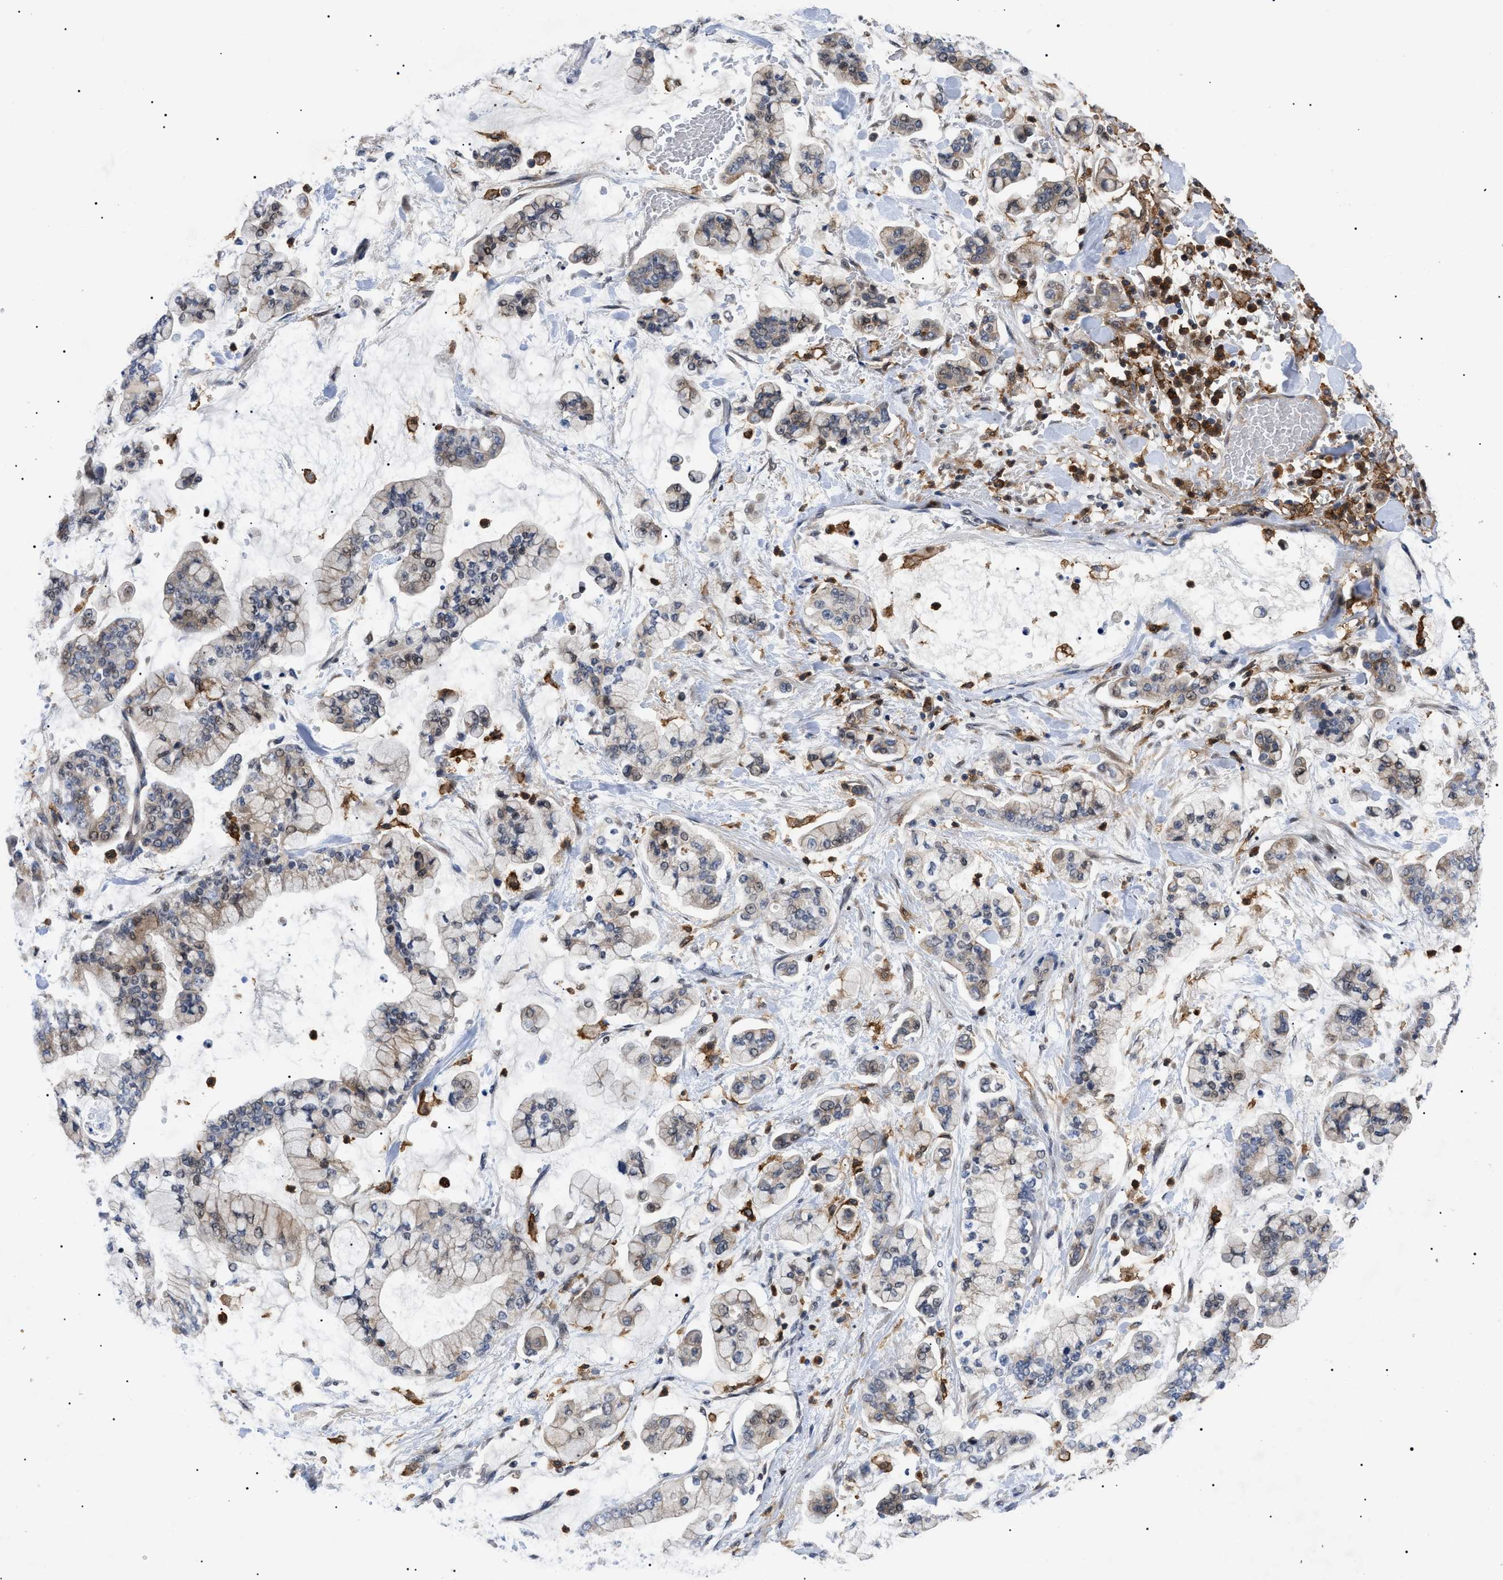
{"staining": {"intensity": "negative", "quantity": "none", "location": "none"}, "tissue": "stomach cancer", "cell_type": "Tumor cells", "image_type": "cancer", "snomed": [{"axis": "morphology", "description": "Normal tissue, NOS"}, {"axis": "morphology", "description": "Adenocarcinoma, NOS"}, {"axis": "topography", "description": "Stomach, upper"}, {"axis": "topography", "description": "Stomach"}], "caption": "Stomach cancer (adenocarcinoma) stained for a protein using IHC demonstrates no positivity tumor cells.", "gene": "CD300A", "patient": {"sex": "male", "age": 76}}